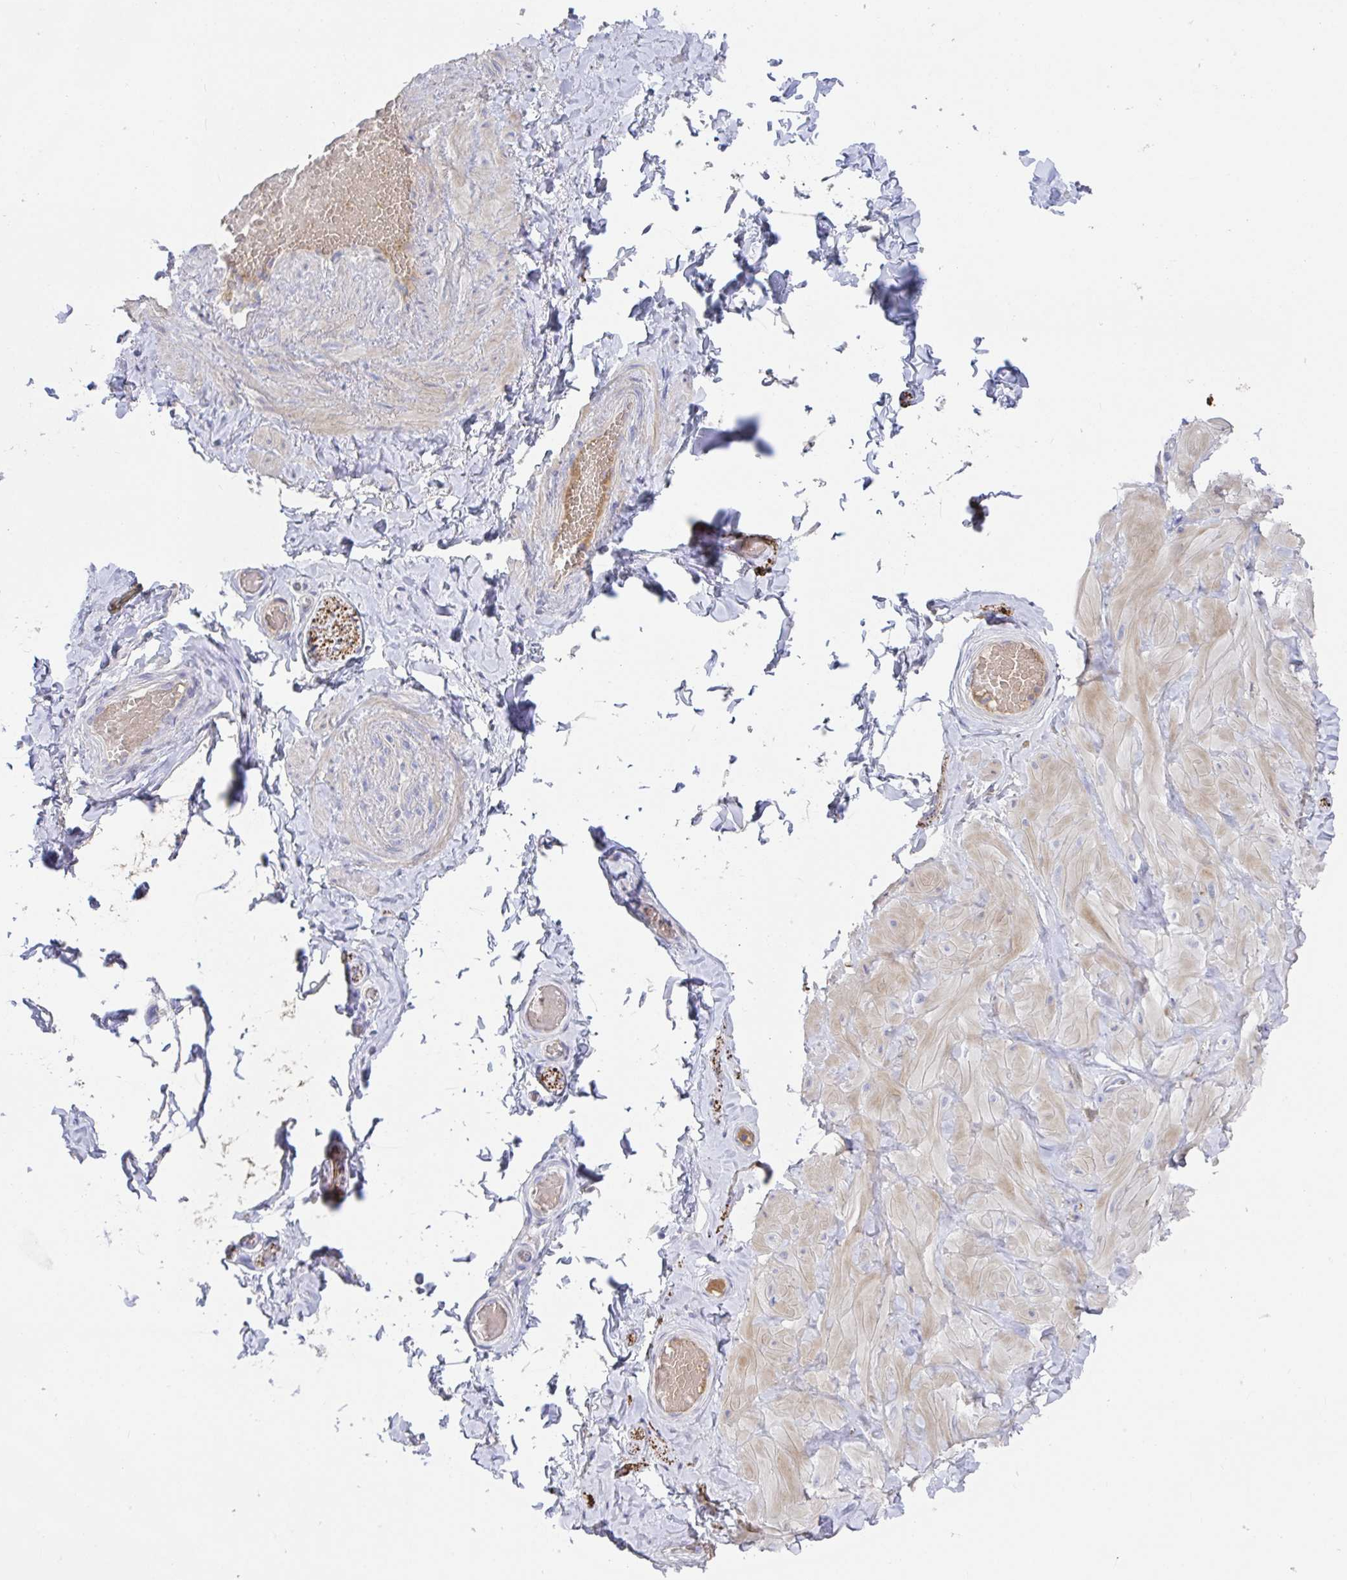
{"staining": {"intensity": "negative", "quantity": "none", "location": "none"}, "tissue": "soft tissue", "cell_type": "Fibroblasts", "image_type": "normal", "snomed": [{"axis": "morphology", "description": "Normal tissue, NOS"}, {"axis": "topography", "description": "Soft tissue"}, {"axis": "topography", "description": "Adipose tissue"}, {"axis": "topography", "description": "Vascular tissue"}, {"axis": "topography", "description": "Peripheral nerve tissue"}], "caption": "Micrograph shows no protein staining in fibroblasts of benign soft tissue.", "gene": "ANO5", "patient": {"sex": "male", "age": 29}}